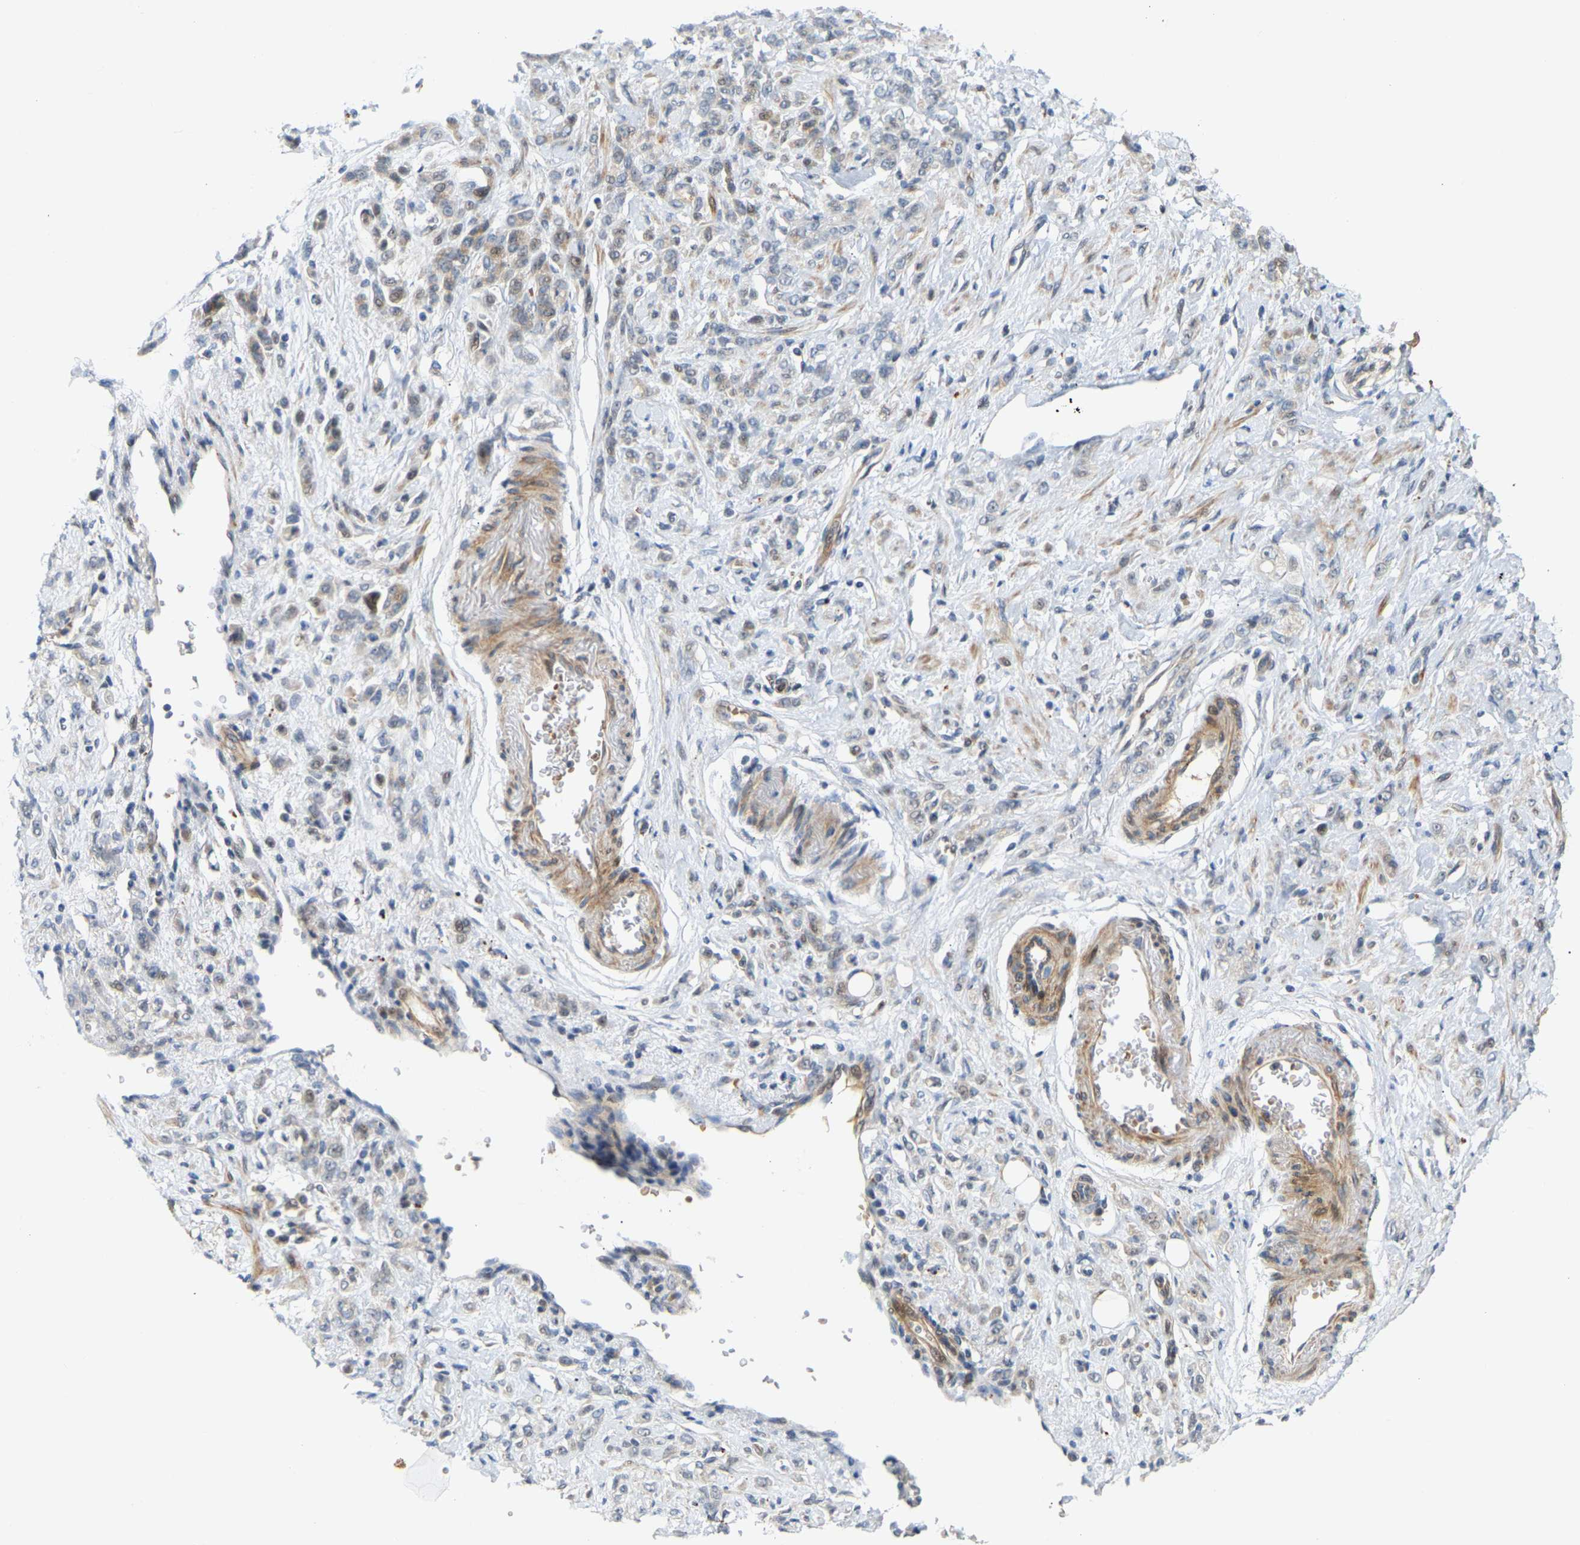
{"staining": {"intensity": "weak", "quantity": "<25%", "location": "cytoplasmic/membranous"}, "tissue": "stomach cancer", "cell_type": "Tumor cells", "image_type": "cancer", "snomed": [{"axis": "morphology", "description": "Normal tissue, NOS"}, {"axis": "morphology", "description": "Adenocarcinoma, NOS"}, {"axis": "topography", "description": "Stomach"}], "caption": "Immunohistochemistry photomicrograph of adenocarcinoma (stomach) stained for a protein (brown), which exhibits no expression in tumor cells.", "gene": "POGLUT2", "patient": {"sex": "male", "age": 82}}